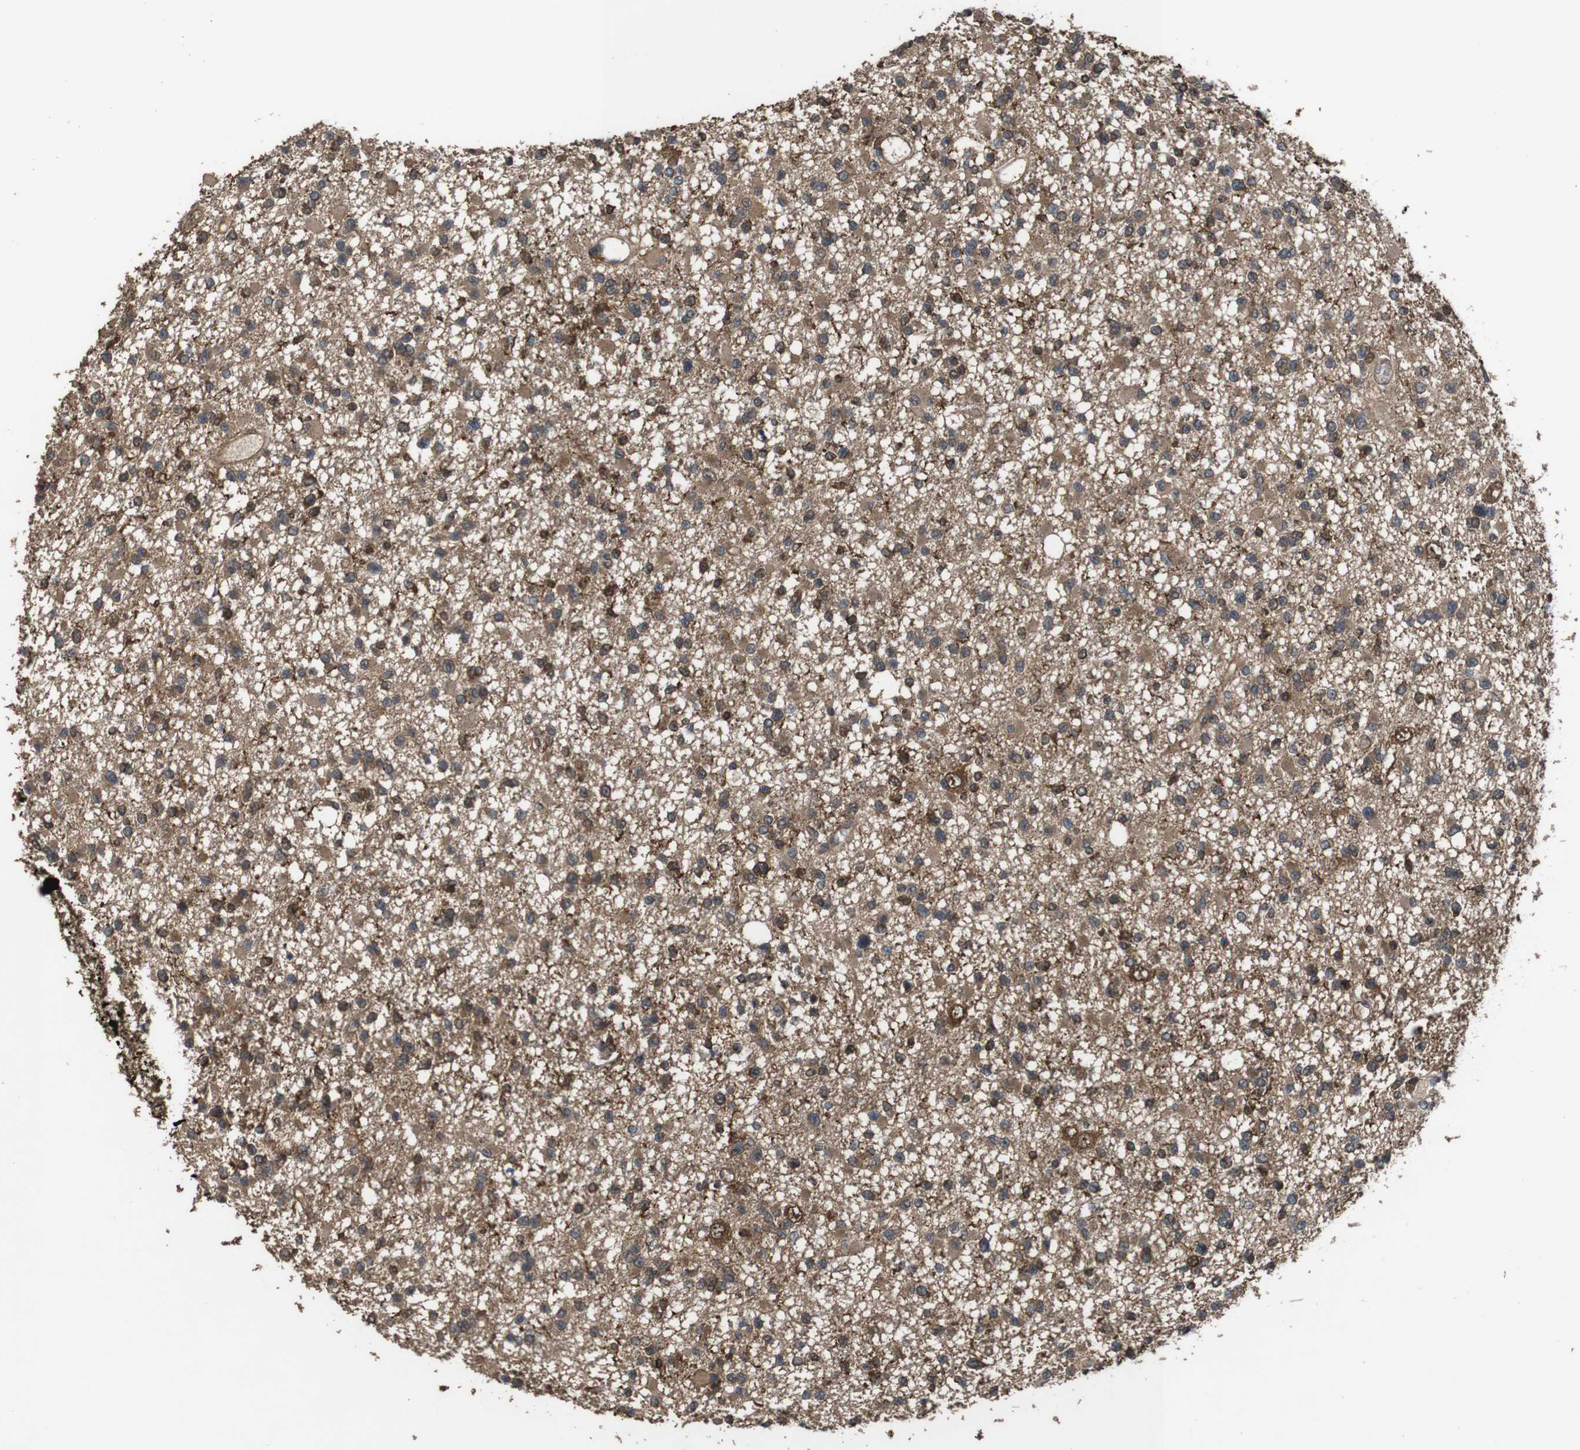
{"staining": {"intensity": "moderate", "quantity": "25%-75%", "location": "cytoplasmic/membranous"}, "tissue": "glioma", "cell_type": "Tumor cells", "image_type": "cancer", "snomed": [{"axis": "morphology", "description": "Glioma, malignant, Low grade"}, {"axis": "topography", "description": "Brain"}], "caption": "Protein expression analysis of human low-grade glioma (malignant) reveals moderate cytoplasmic/membranous positivity in approximately 25%-75% of tumor cells. (DAB (3,3'-diaminobenzidine) = brown stain, brightfield microscopy at high magnification).", "gene": "BAG4", "patient": {"sex": "female", "age": 22}}